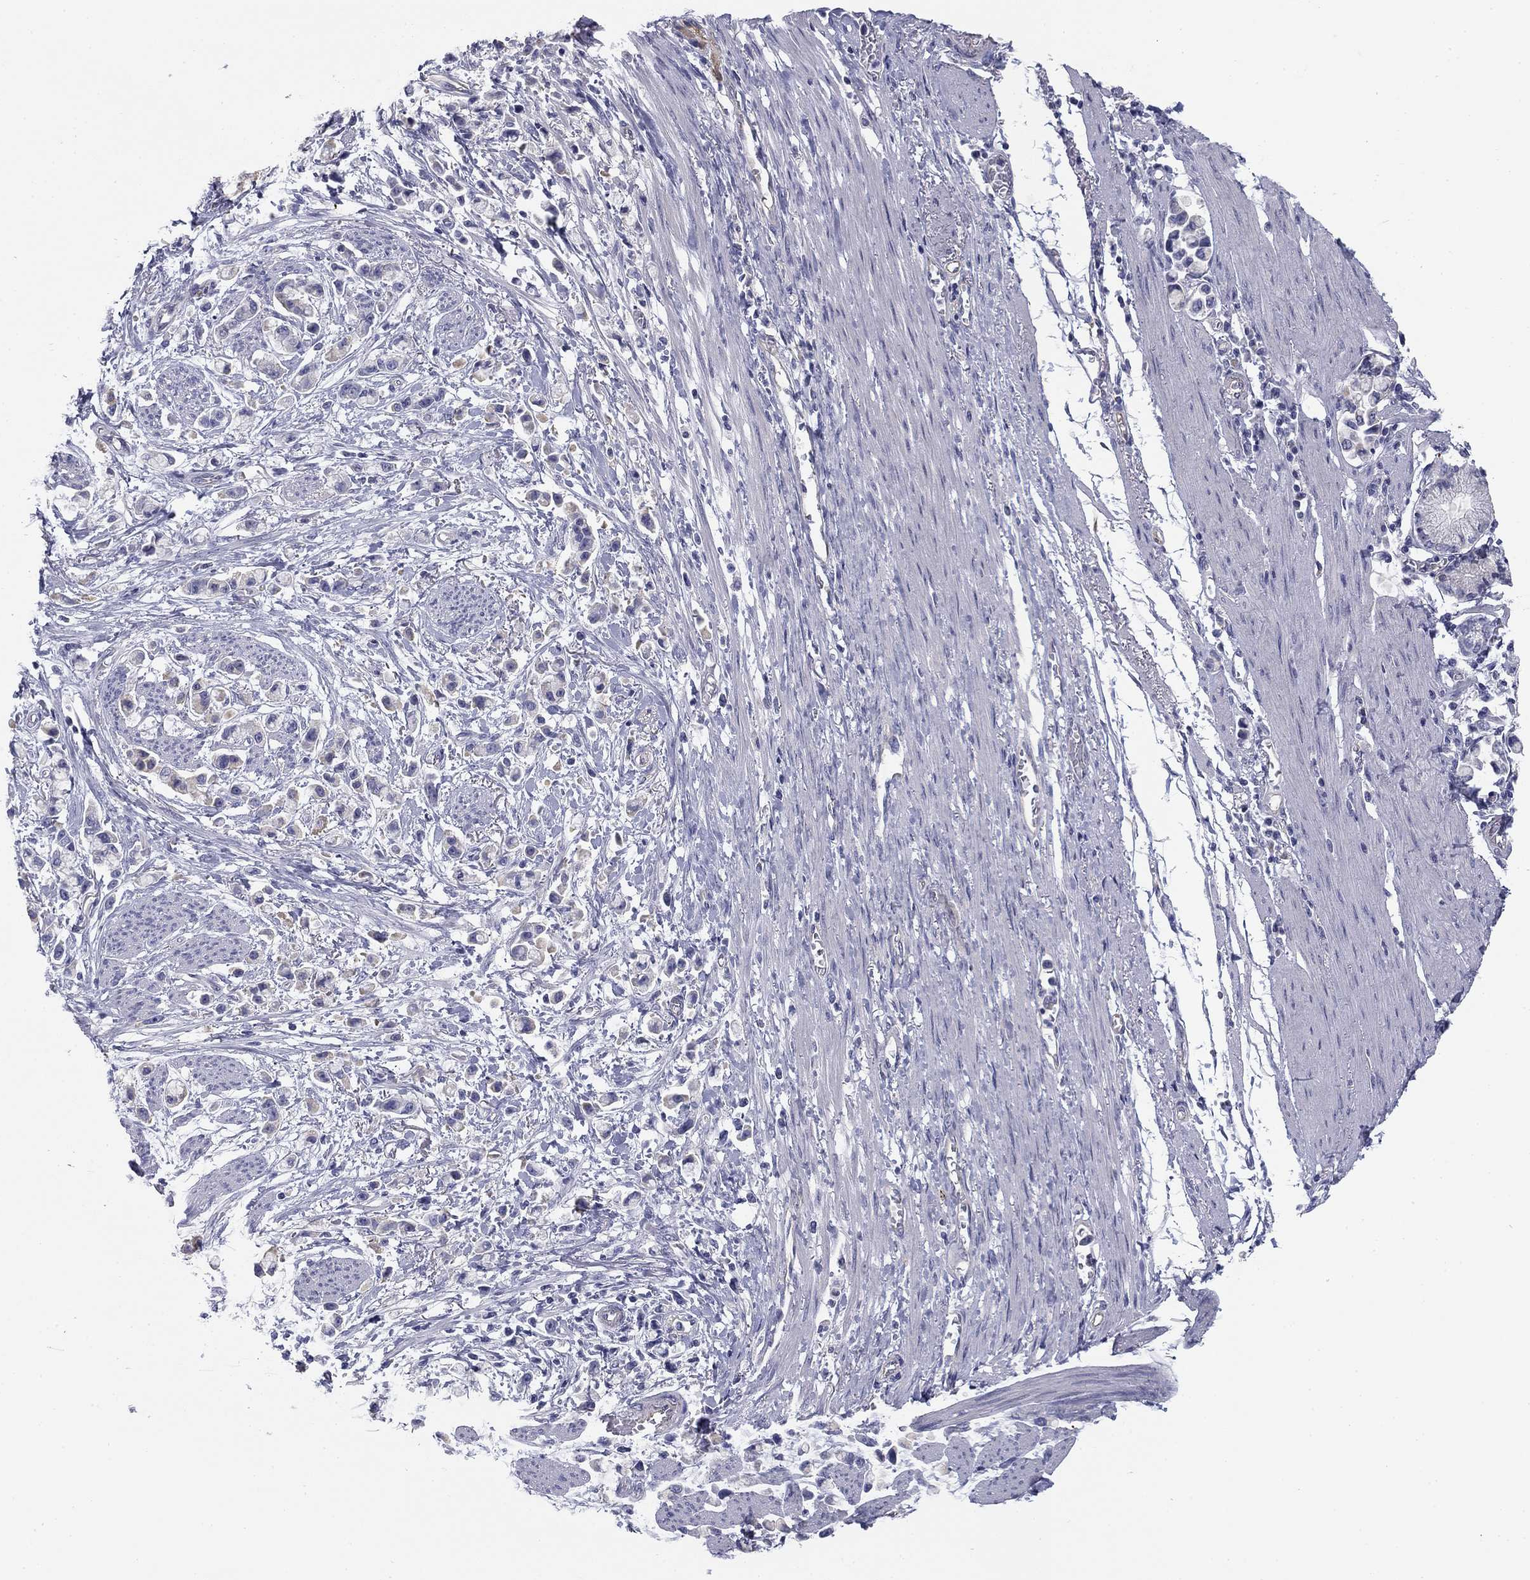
{"staining": {"intensity": "weak", "quantity": "25%-75%", "location": "cytoplasmic/membranous"}, "tissue": "stomach cancer", "cell_type": "Tumor cells", "image_type": "cancer", "snomed": [{"axis": "morphology", "description": "Adenocarcinoma, NOS"}, {"axis": "topography", "description": "Stomach"}], "caption": "Stomach cancer (adenocarcinoma) stained with DAB immunohistochemistry (IHC) shows low levels of weak cytoplasmic/membranous expression in approximately 25%-75% of tumor cells.", "gene": "SEPTIN3", "patient": {"sex": "female", "age": 81}}